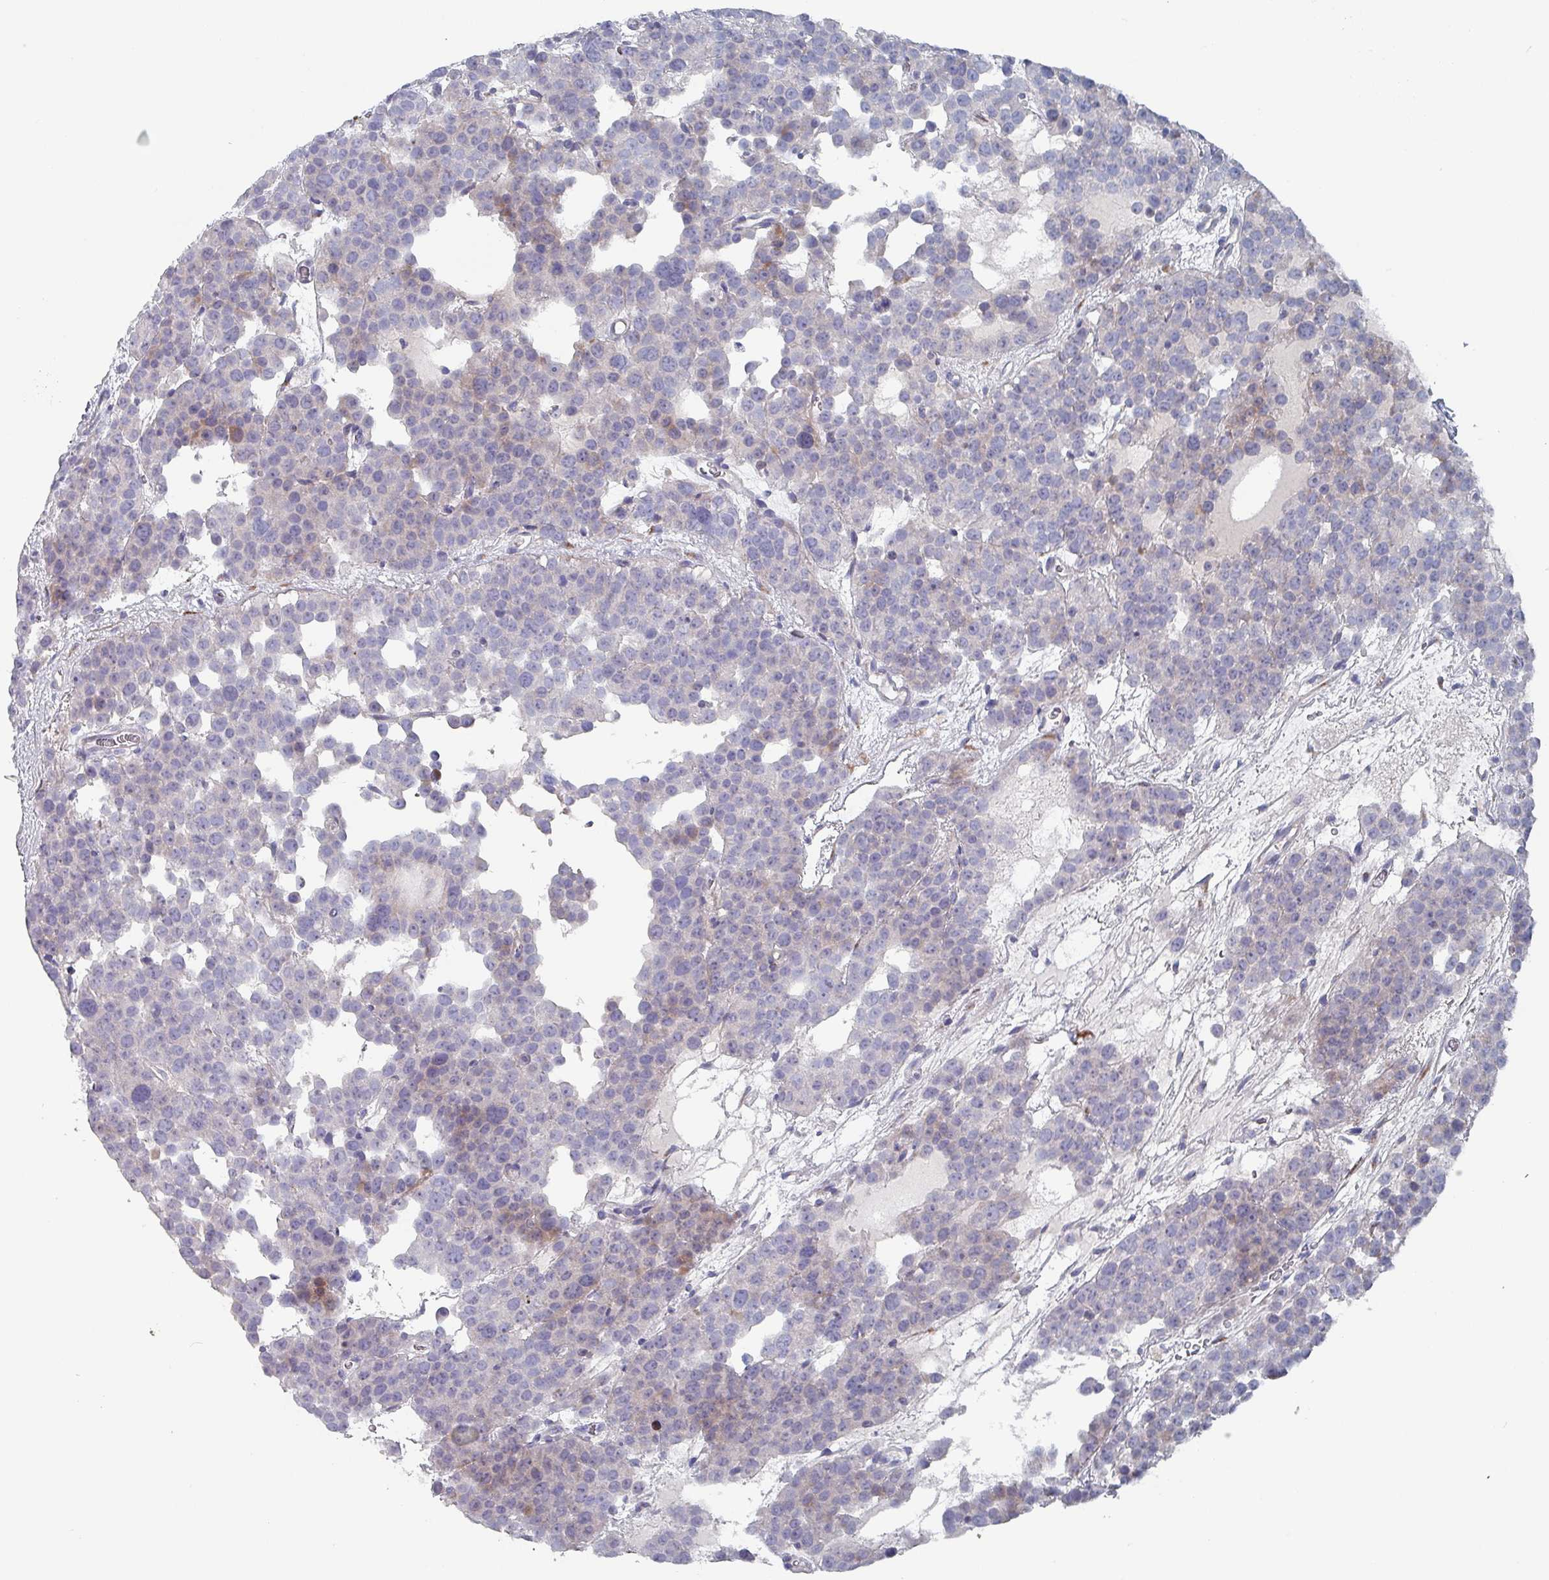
{"staining": {"intensity": "weak", "quantity": "<25%", "location": "cytoplasmic/membranous"}, "tissue": "testis cancer", "cell_type": "Tumor cells", "image_type": "cancer", "snomed": [{"axis": "morphology", "description": "Seminoma, NOS"}, {"axis": "topography", "description": "Testis"}], "caption": "Testis cancer was stained to show a protein in brown. There is no significant expression in tumor cells.", "gene": "DRD5", "patient": {"sex": "male", "age": 71}}